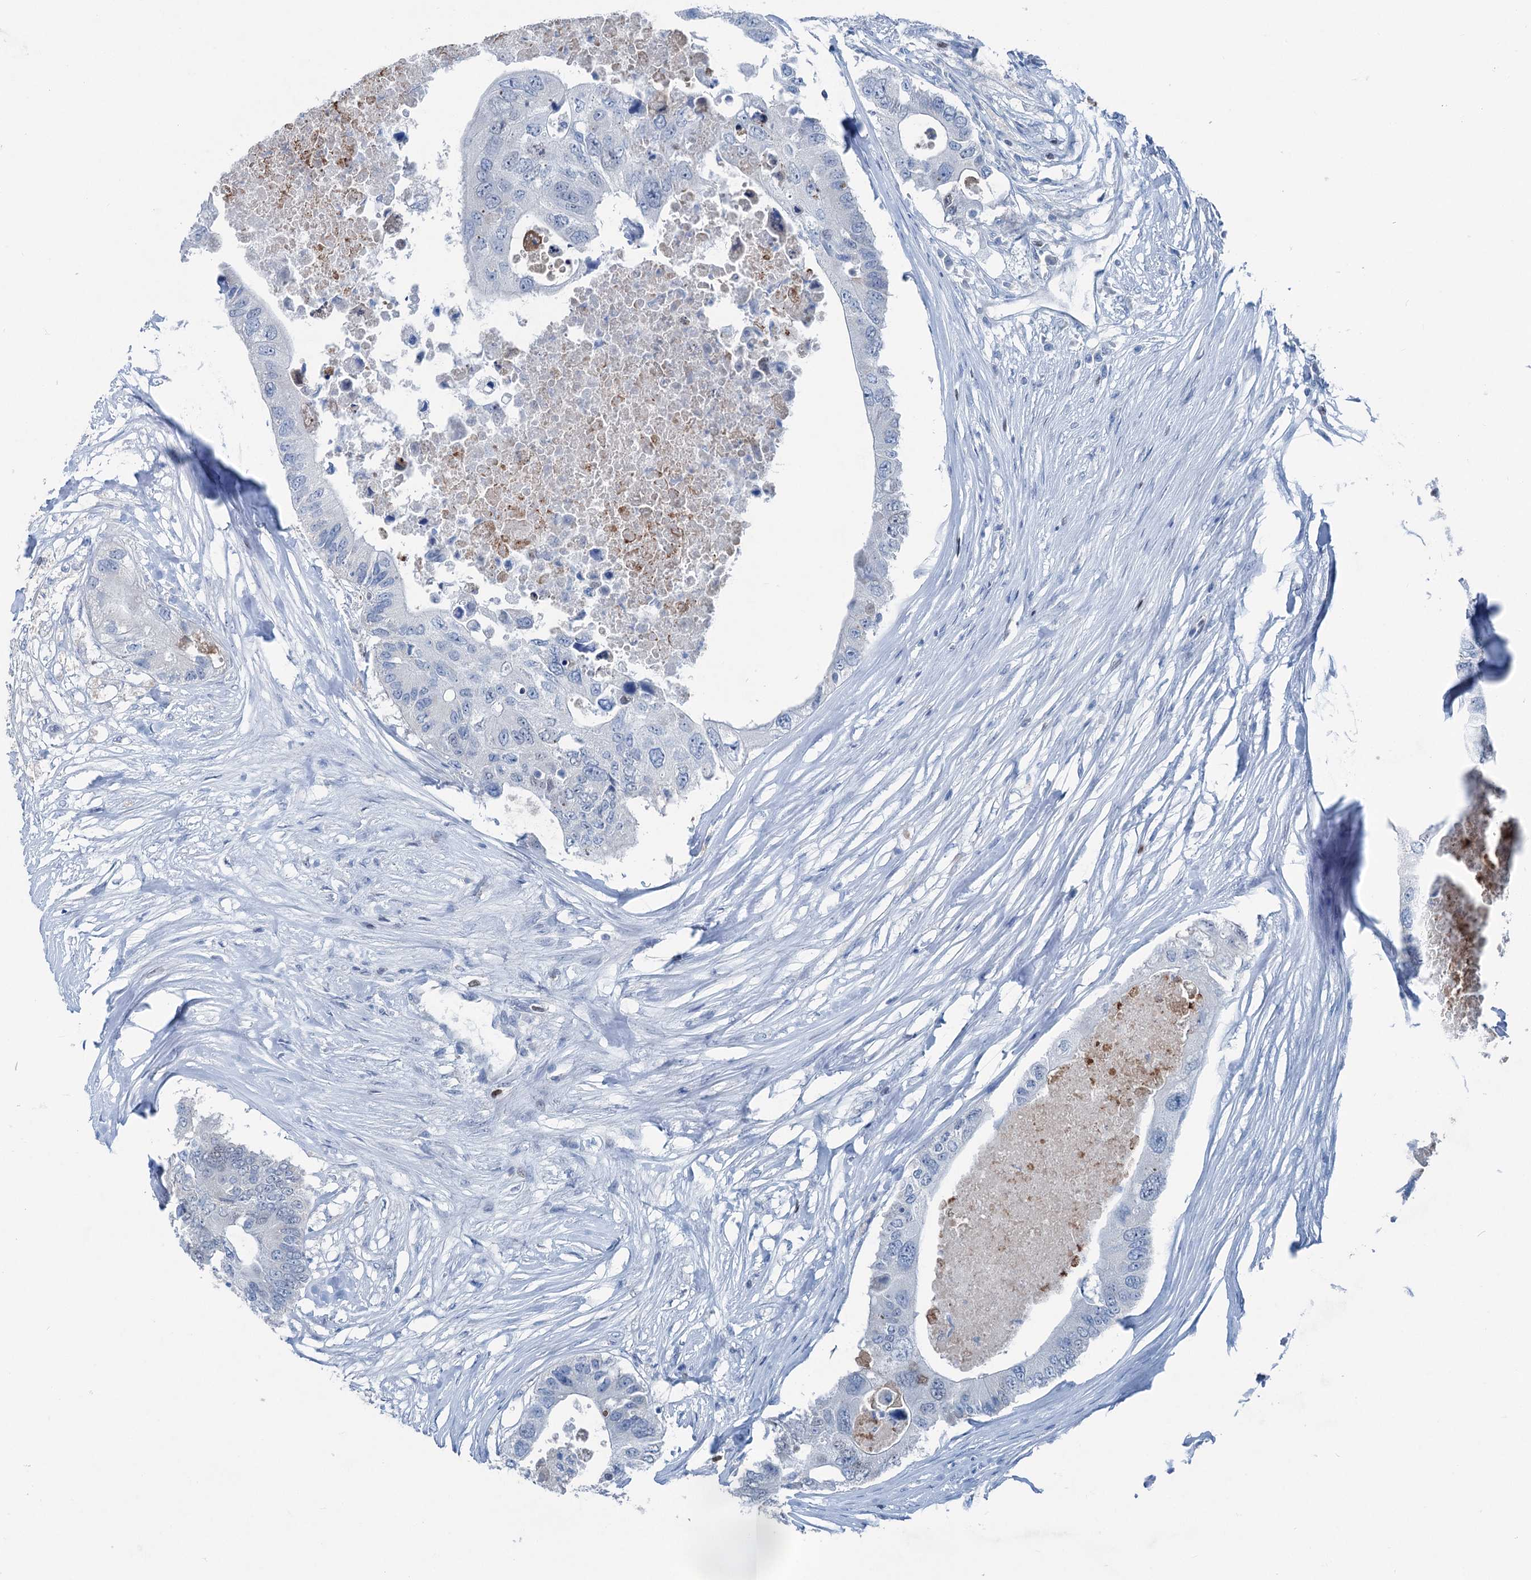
{"staining": {"intensity": "negative", "quantity": "none", "location": "none"}, "tissue": "colorectal cancer", "cell_type": "Tumor cells", "image_type": "cancer", "snomed": [{"axis": "morphology", "description": "Adenocarcinoma, NOS"}, {"axis": "topography", "description": "Colon"}], "caption": "This is a photomicrograph of immunohistochemistry staining of adenocarcinoma (colorectal), which shows no expression in tumor cells.", "gene": "ELP4", "patient": {"sex": "male", "age": 71}}